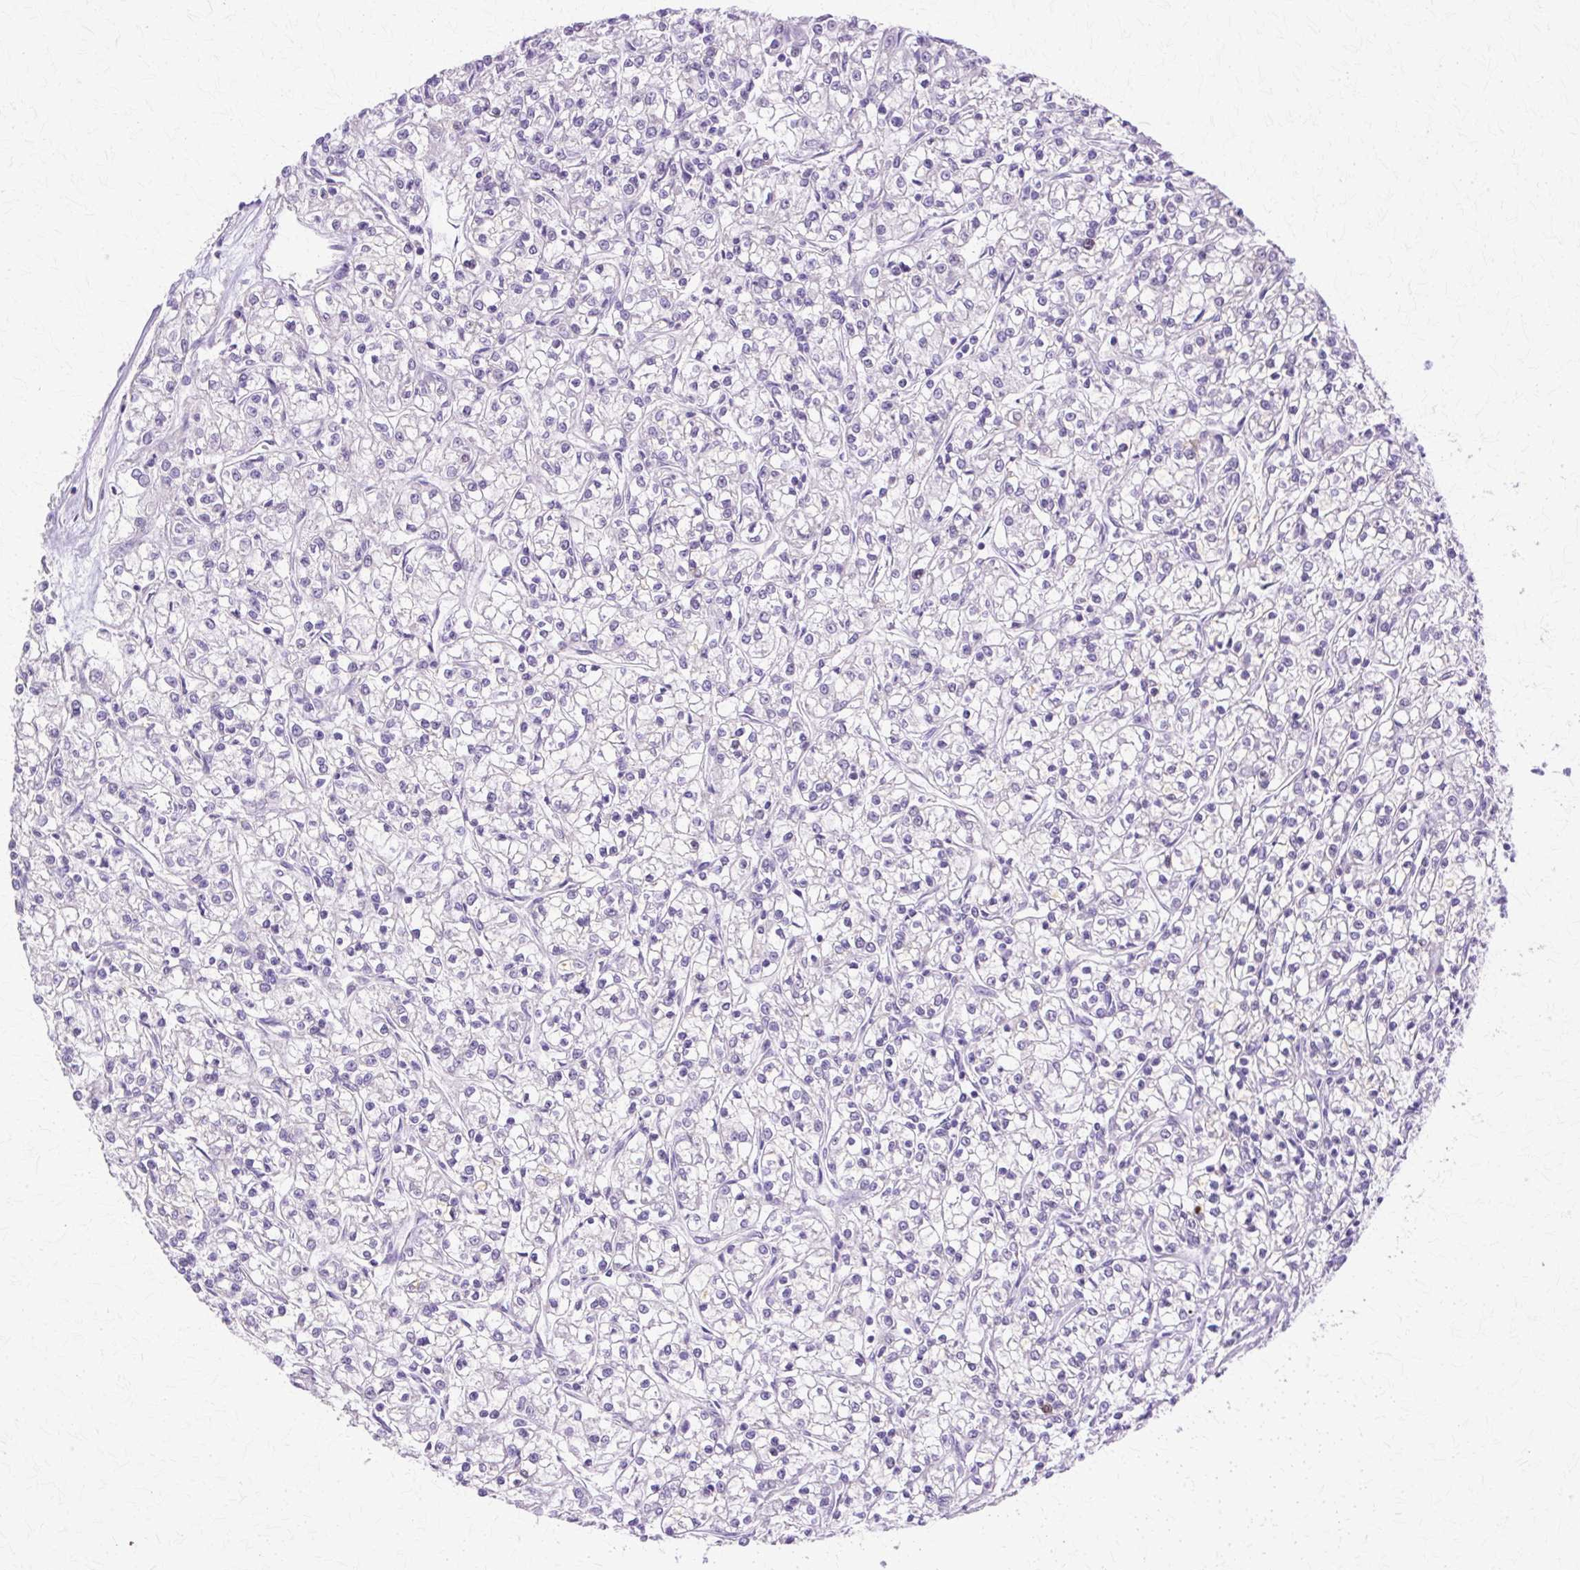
{"staining": {"intensity": "negative", "quantity": "none", "location": "none"}, "tissue": "renal cancer", "cell_type": "Tumor cells", "image_type": "cancer", "snomed": [{"axis": "morphology", "description": "Adenocarcinoma, NOS"}, {"axis": "topography", "description": "Kidney"}], "caption": "Immunohistochemistry (IHC) histopathology image of renal cancer stained for a protein (brown), which demonstrates no staining in tumor cells.", "gene": "HSPA8", "patient": {"sex": "female", "age": 59}}